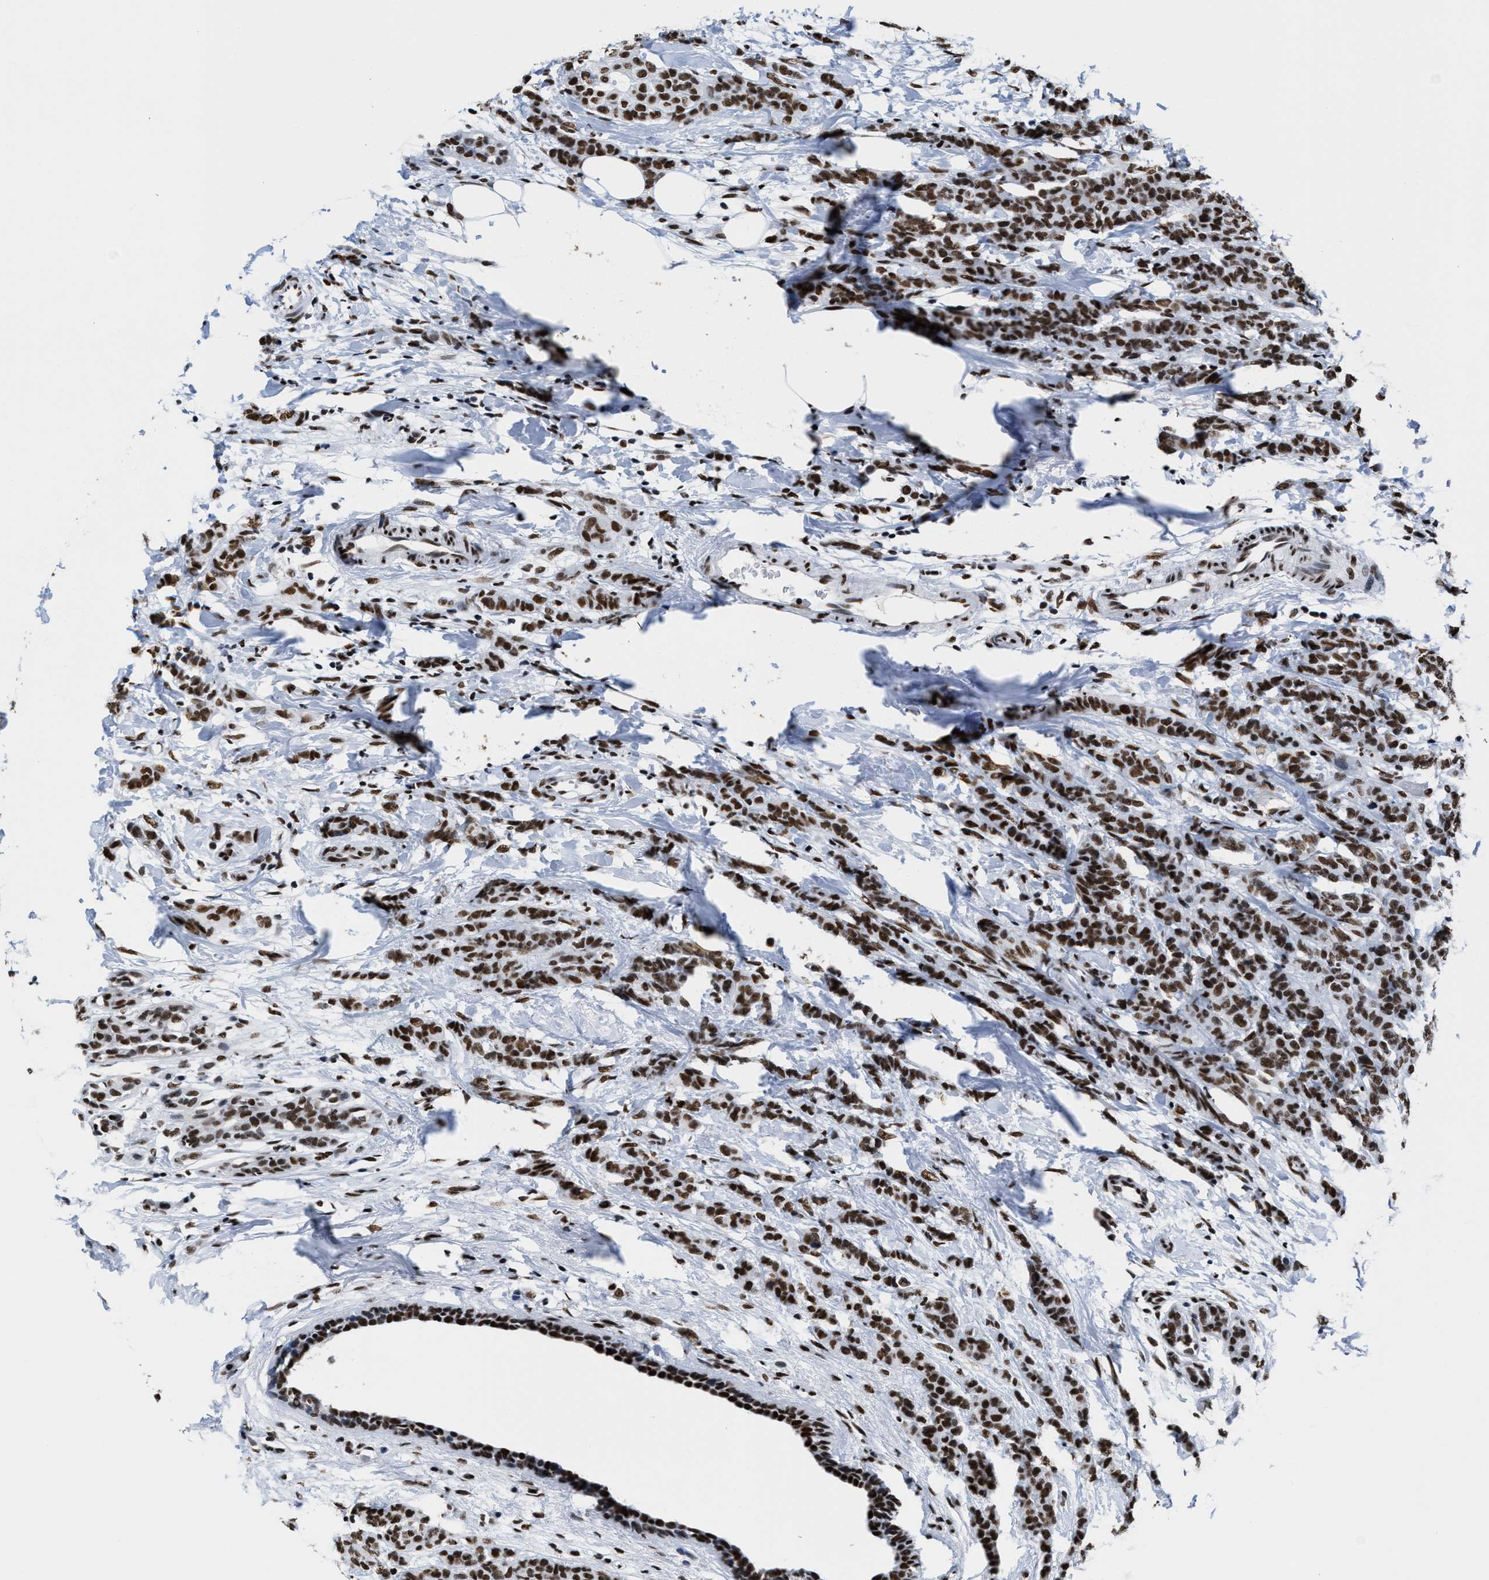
{"staining": {"intensity": "strong", "quantity": ">75%", "location": "nuclear"}, "tissue": "breast cancer", "cell_type": "Tumor cells", "image_type": "cancer", "snomed": [{"axis": "morphology", "description": "Normal tissue, NOS"}, {"axis": "morphology", "description": "Duct carcinoma"}, {"axis": "topography", "description": "Breast"}], "caption": "DAB immunohistochemical staining of breast intraductal carcinoma shows strong nuclear protein expression in about >75% of tumor cells.", "gene": "SMARCC2", "patient": {"sex": "female", "age": 40}}